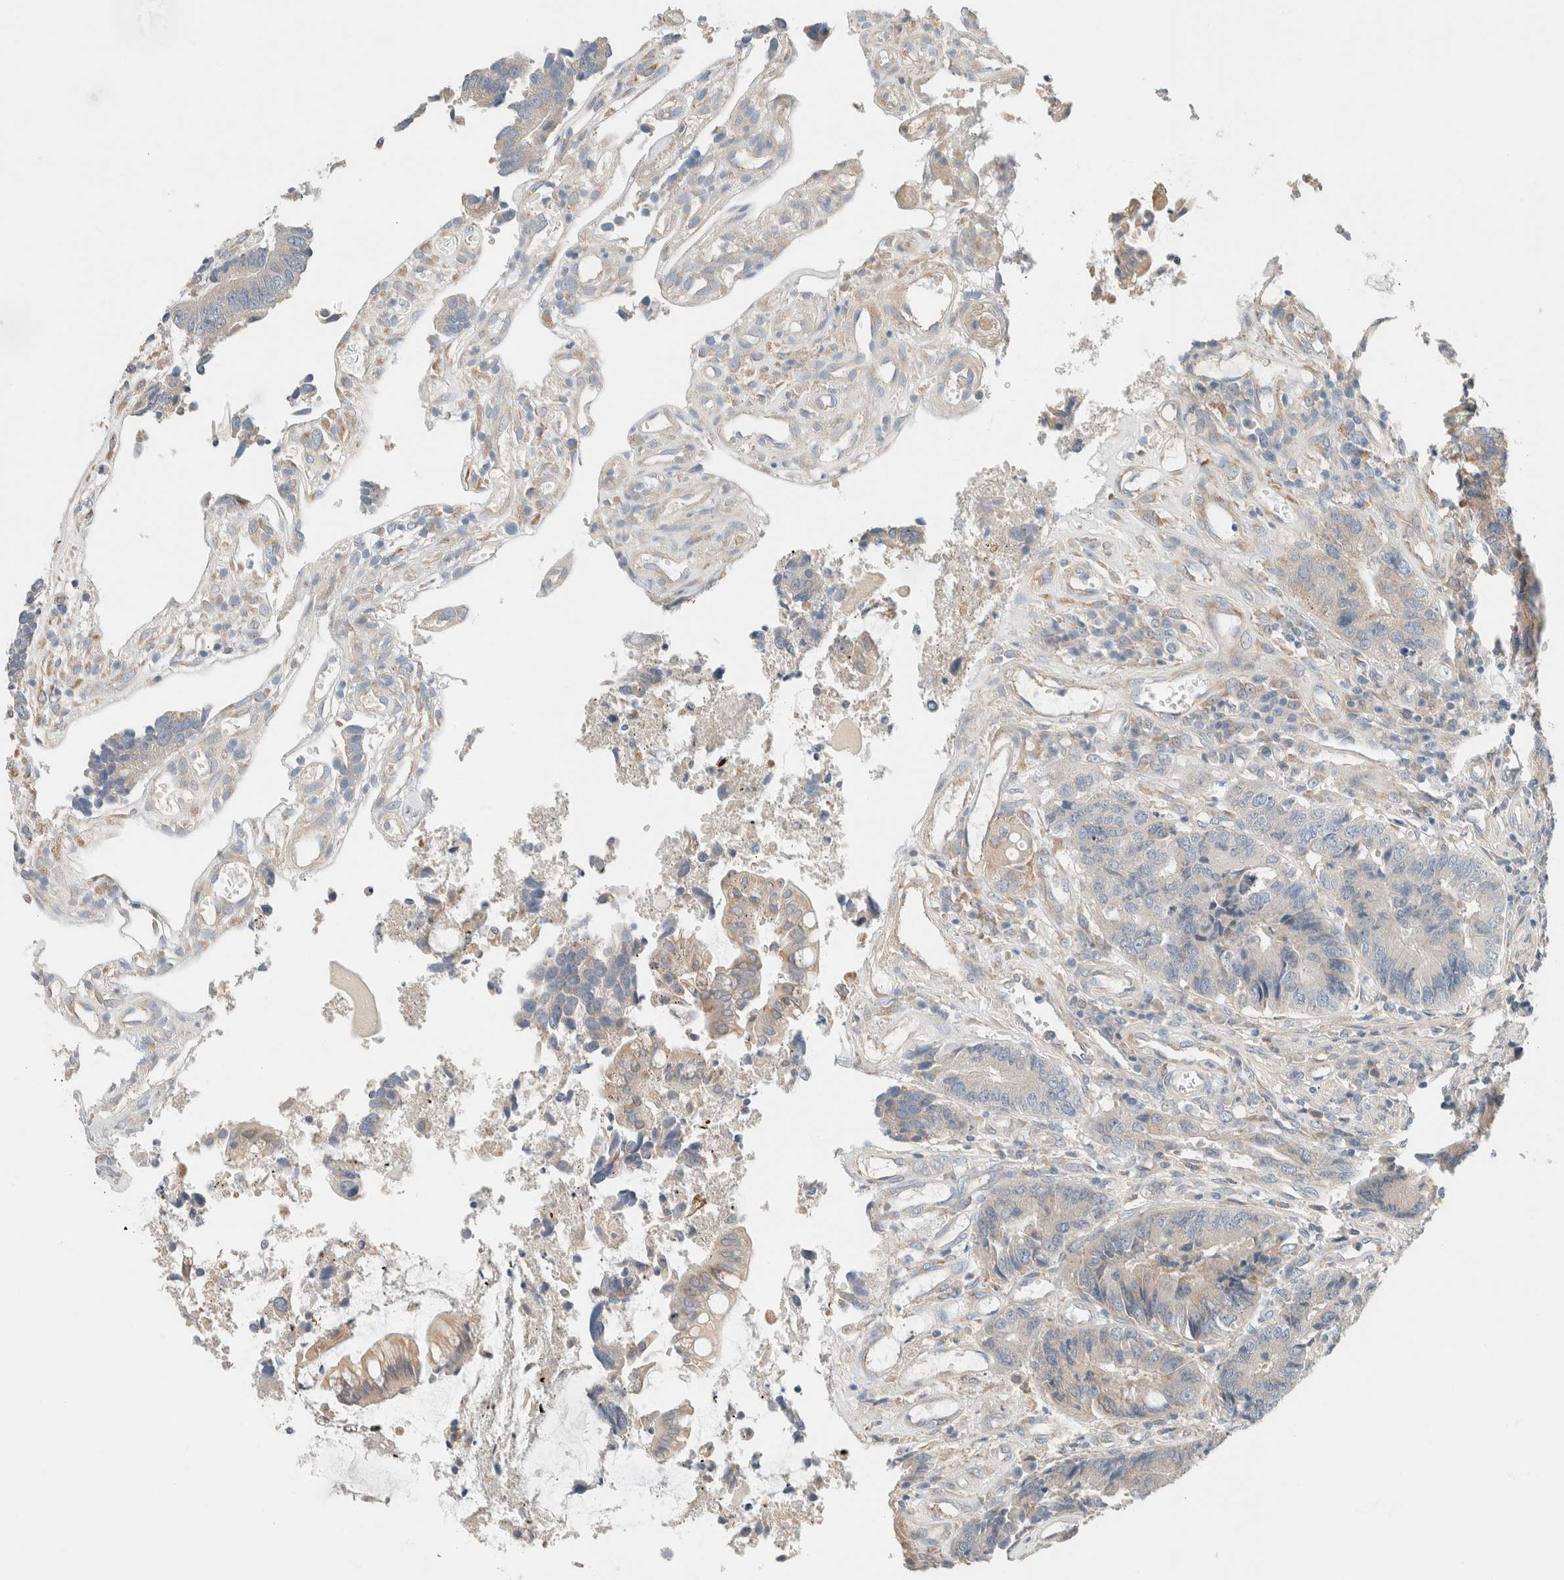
{"staining": {"intensity": "negative", "quantity": "none", "location": "none"}, "tissue": "colorectal cancer", "cell_type": "Tumor cells", "image_type": "cancer", "snomed": [{"axis": "morphology", "description": "Adenocarcinoma, NOS"}, {"axis": "topography", "description": "Rectum"}], "caption": "Image shows no protein positivity in tumor cells of colorectal cancer tissue. Nuclei are stained in blue.", "gene": "PCM1", "patient": {"sex": "male", "age": 84}}